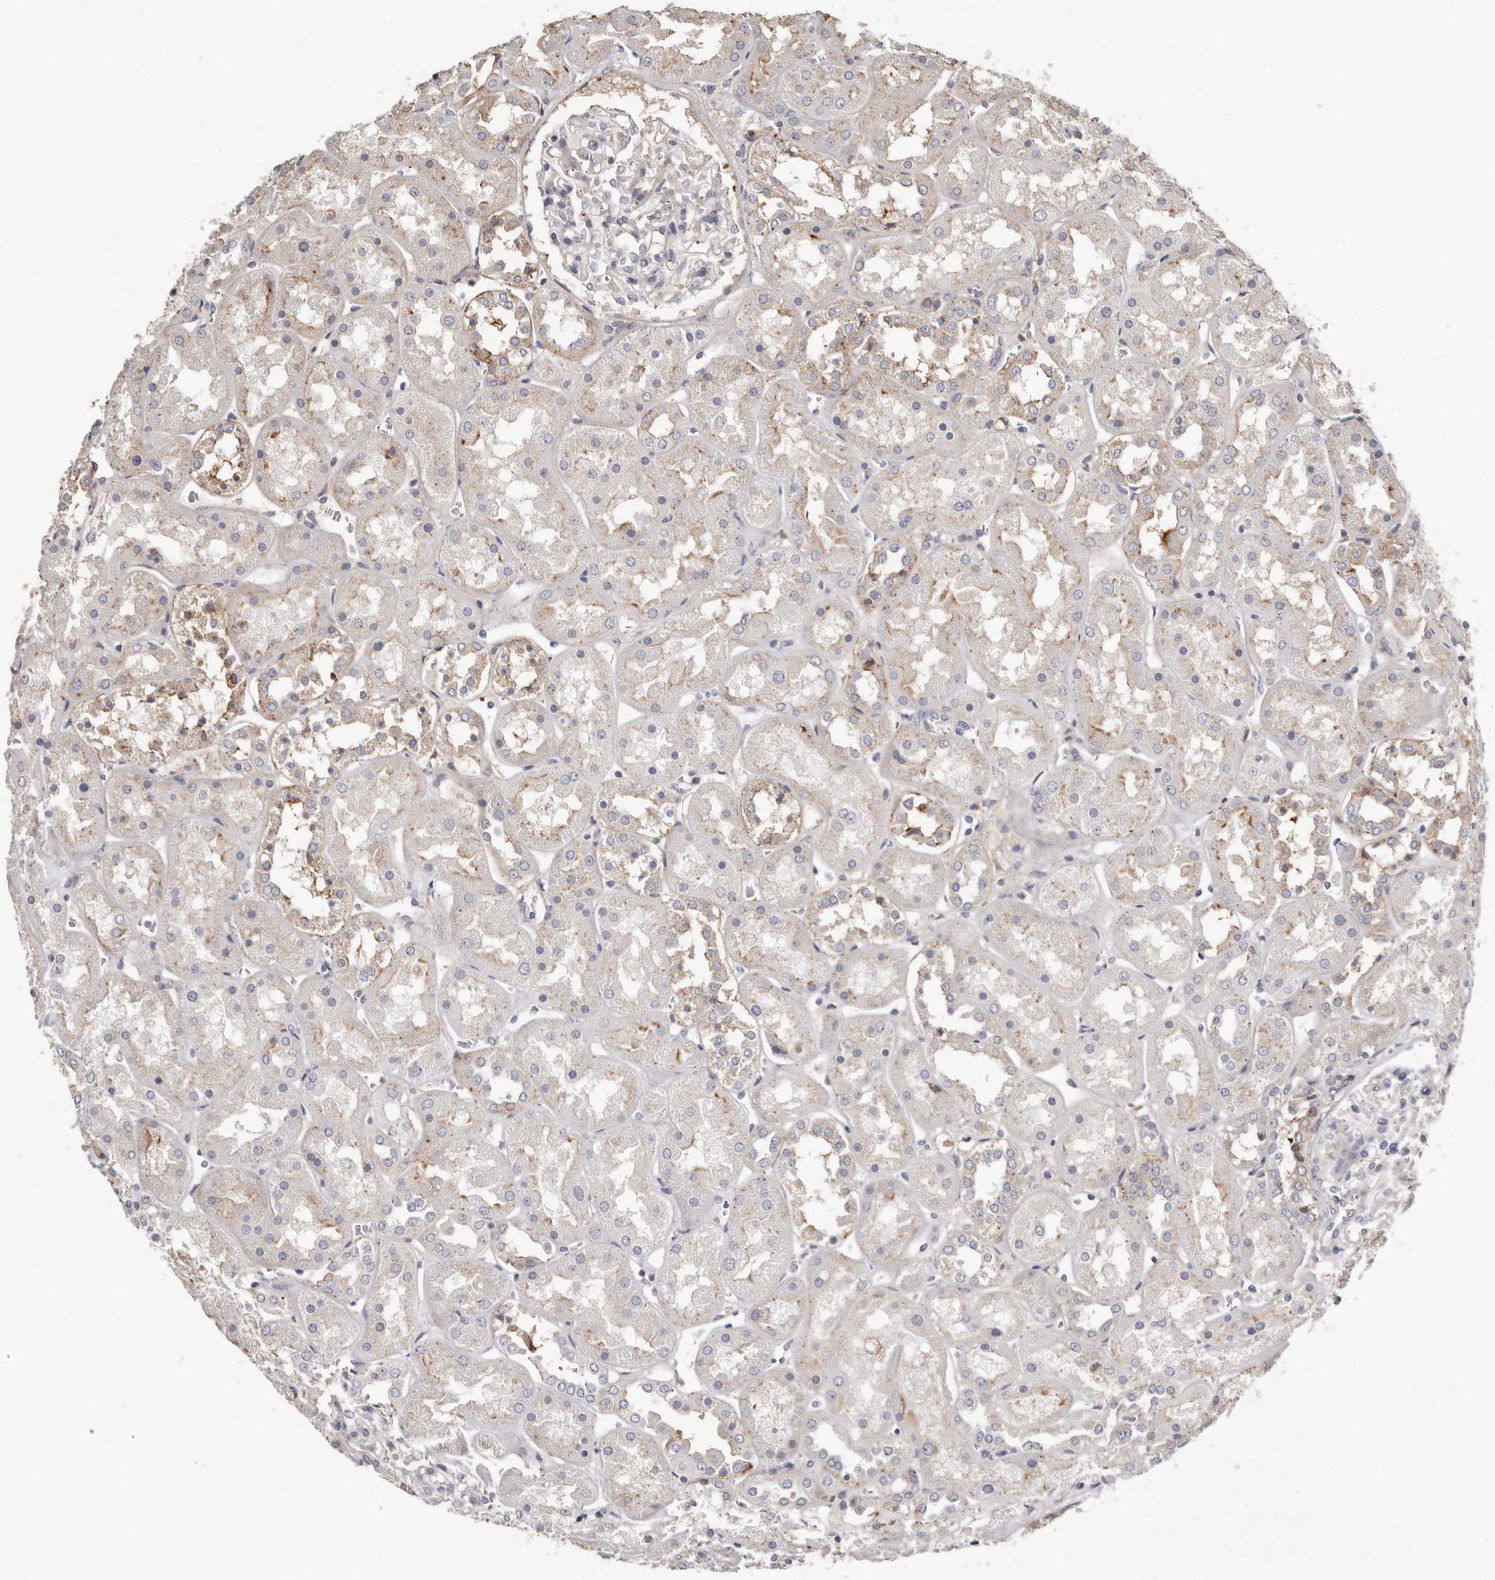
{"staining": {"intensity": "negative", "quantity": "none", "location": "none"}, "tissue": "kidney", "cell_type": "Cells in glomeruli", "image_type": "normal", "snomed": [{"axis": "morphology", "description": "Normal tissue, NOS"}, {"axis": "topography", "description": "Kidney"}], "caption": "Immunohistochemical staining of normal kidney exhibits no significant staining in cells in glomeruli.", "gene": "KIF26B", "patient": {"sex": "male", "age": 70}}